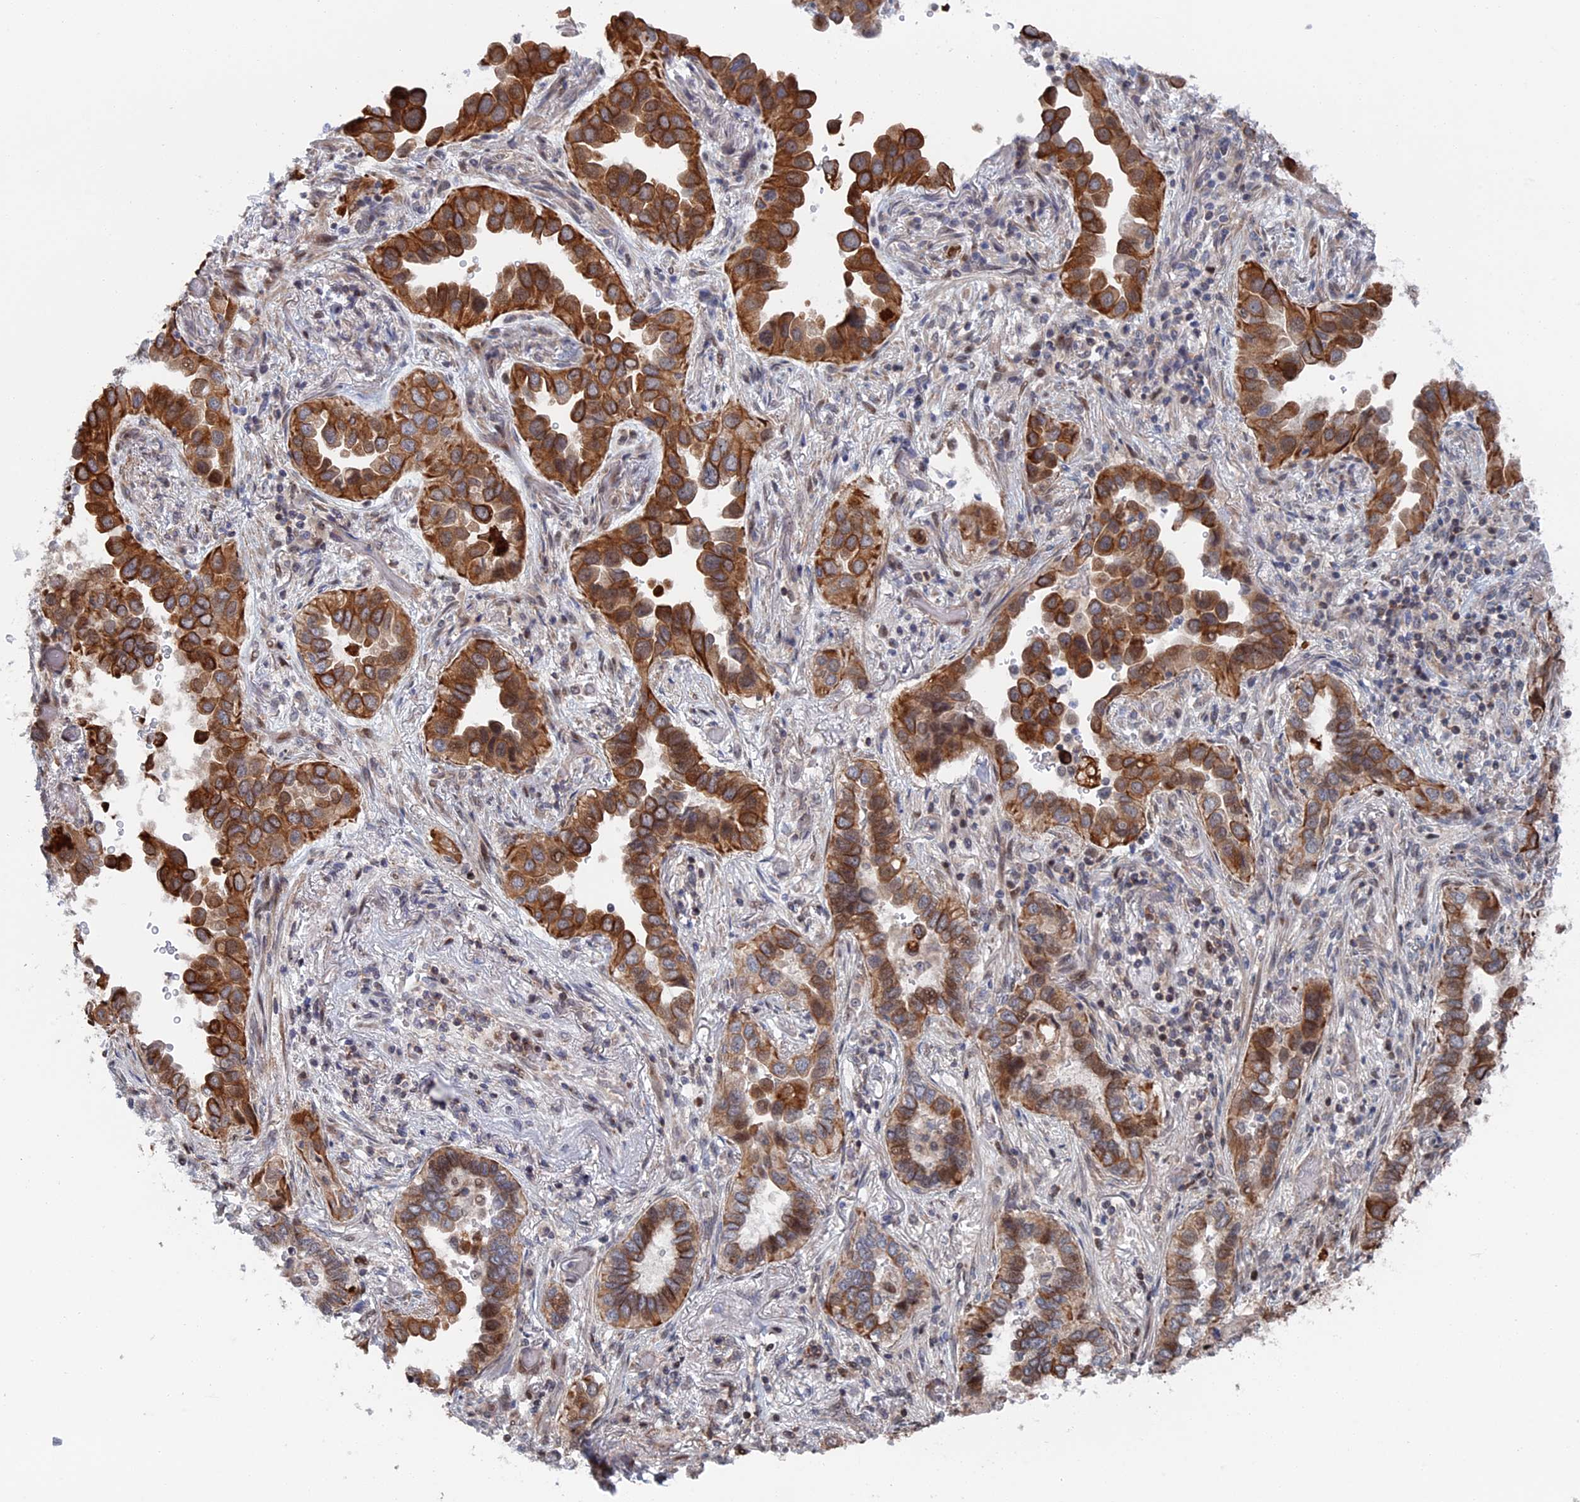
{"staining": {"intensity": "strong", "quantity": ">75%", "location": "cytoplasmic/membranous"}, "tissue": "lung cancer", "cell_type": "Tumor cells", "image_type": "cancer", "snomed": [{"axis": "morphology", "description": "Adenocarcinoma, NOS"}, {"axis": "topography", "description": "Lung"}], "caption": "A high-resolution photomicrograph shows immunohistochemistry staining of lung cancer, which exhibits strong cytoplasmic/membranous expression in approximately >75% of tumor cells. The staining was performed using DAB (3,3'-diaminobenzidine), with brown indicating positive protein expression. Nuclei are stained blue with hematoxylin.", "gene": "IL7", "patient": {"sex": "female", "age": 76}}